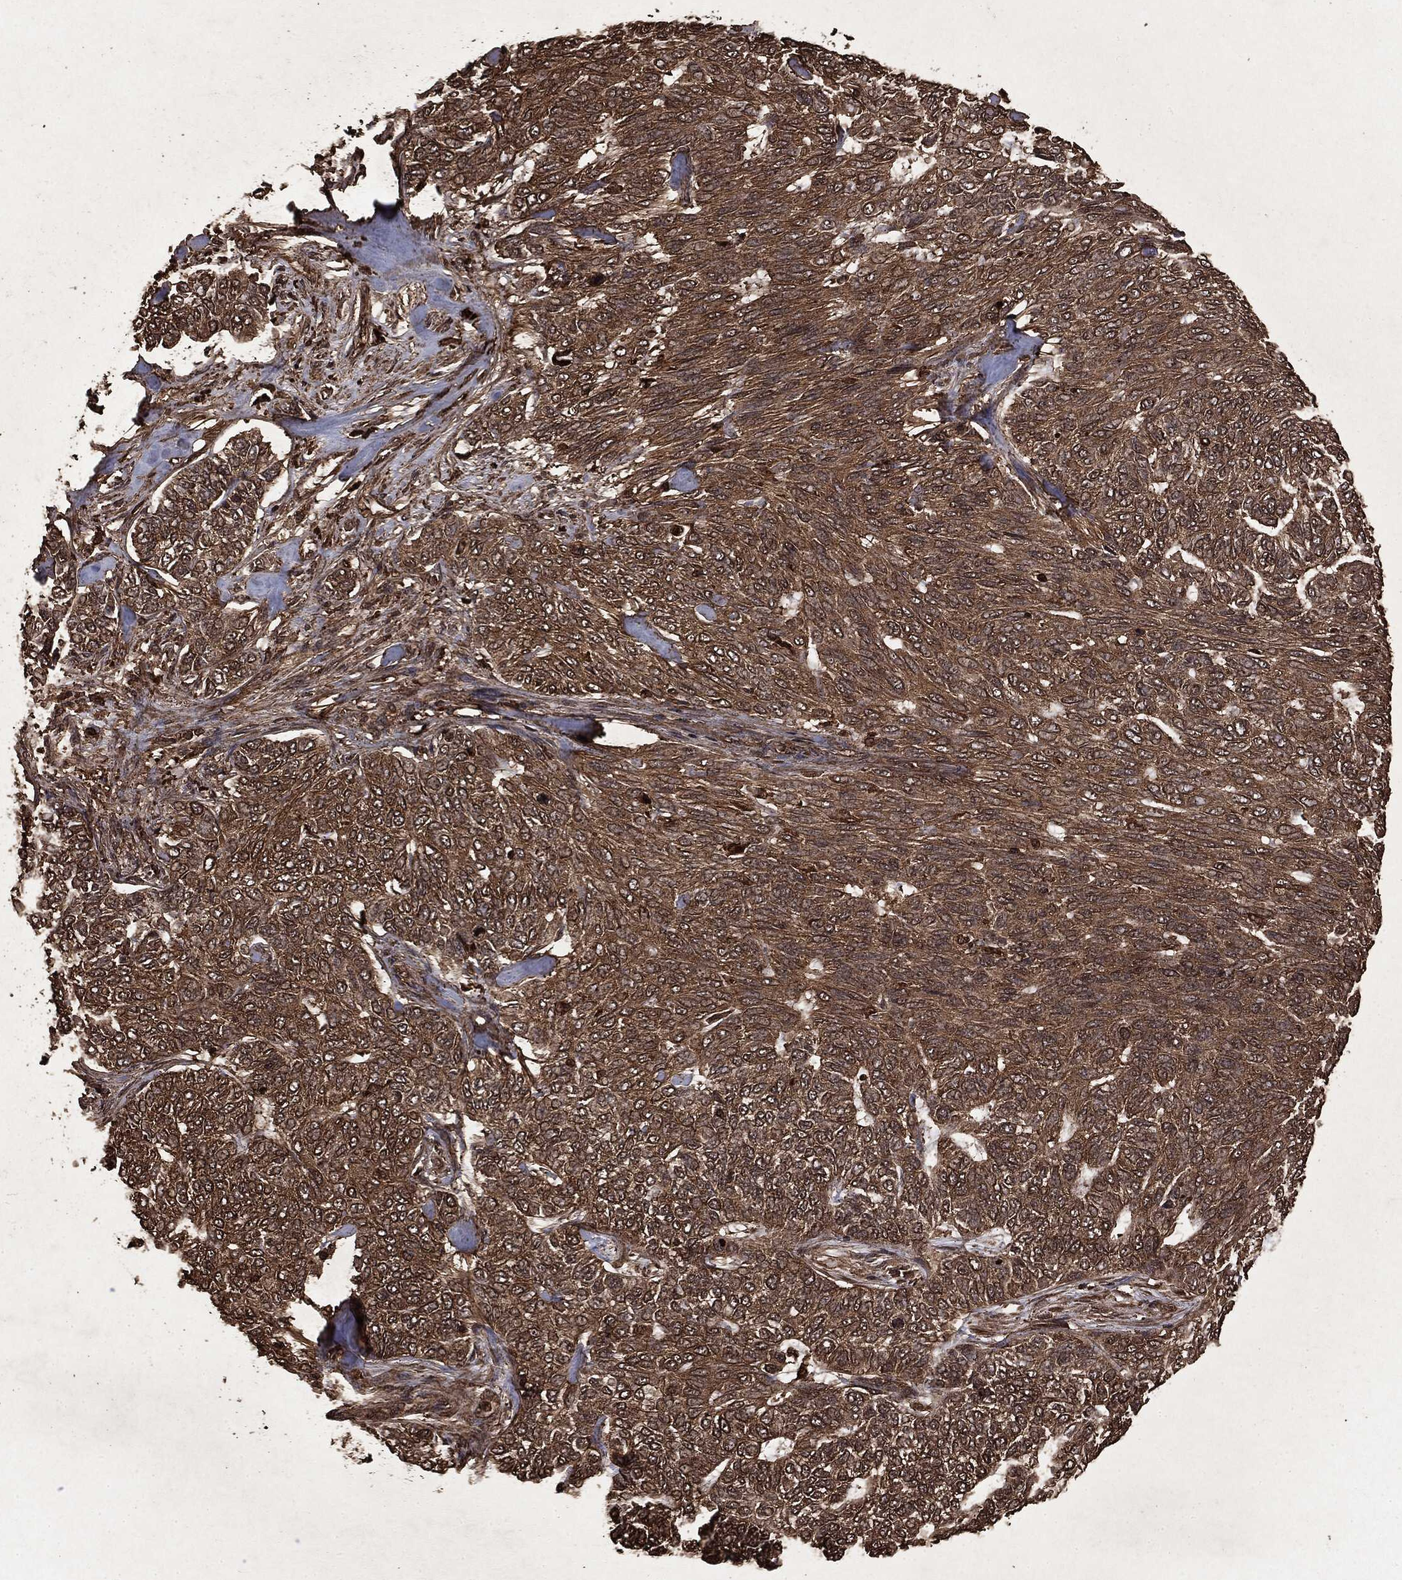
{"staining": {"intensity": "moderate", "quantity": ">75%", "location": "cytoplasmic/membranous"}, "tissue": "skin cancer", "cell_type": "Tumor cells", "image_type": "cancer", "snomed": [{"axis": "morphology", "description": "Basal cell carcinoma"}, {"axis": "topography", "description": "Skin"}], "caption": "Immunohistochemistry (IHC) staining of basal cell carcinoma (skin), which demonstrates medium levels of moderate cytoplasmic/membranous staining in about >75% of tumor cells indicating moderate cytoplasmic/membranous protein staining. The staining was performed using DAB (brown) for protein detection and nuclei were counterstained in hematoxylin (blue).", "gene": "ARAF", "patient": {"sex": "female", "age": 65}}